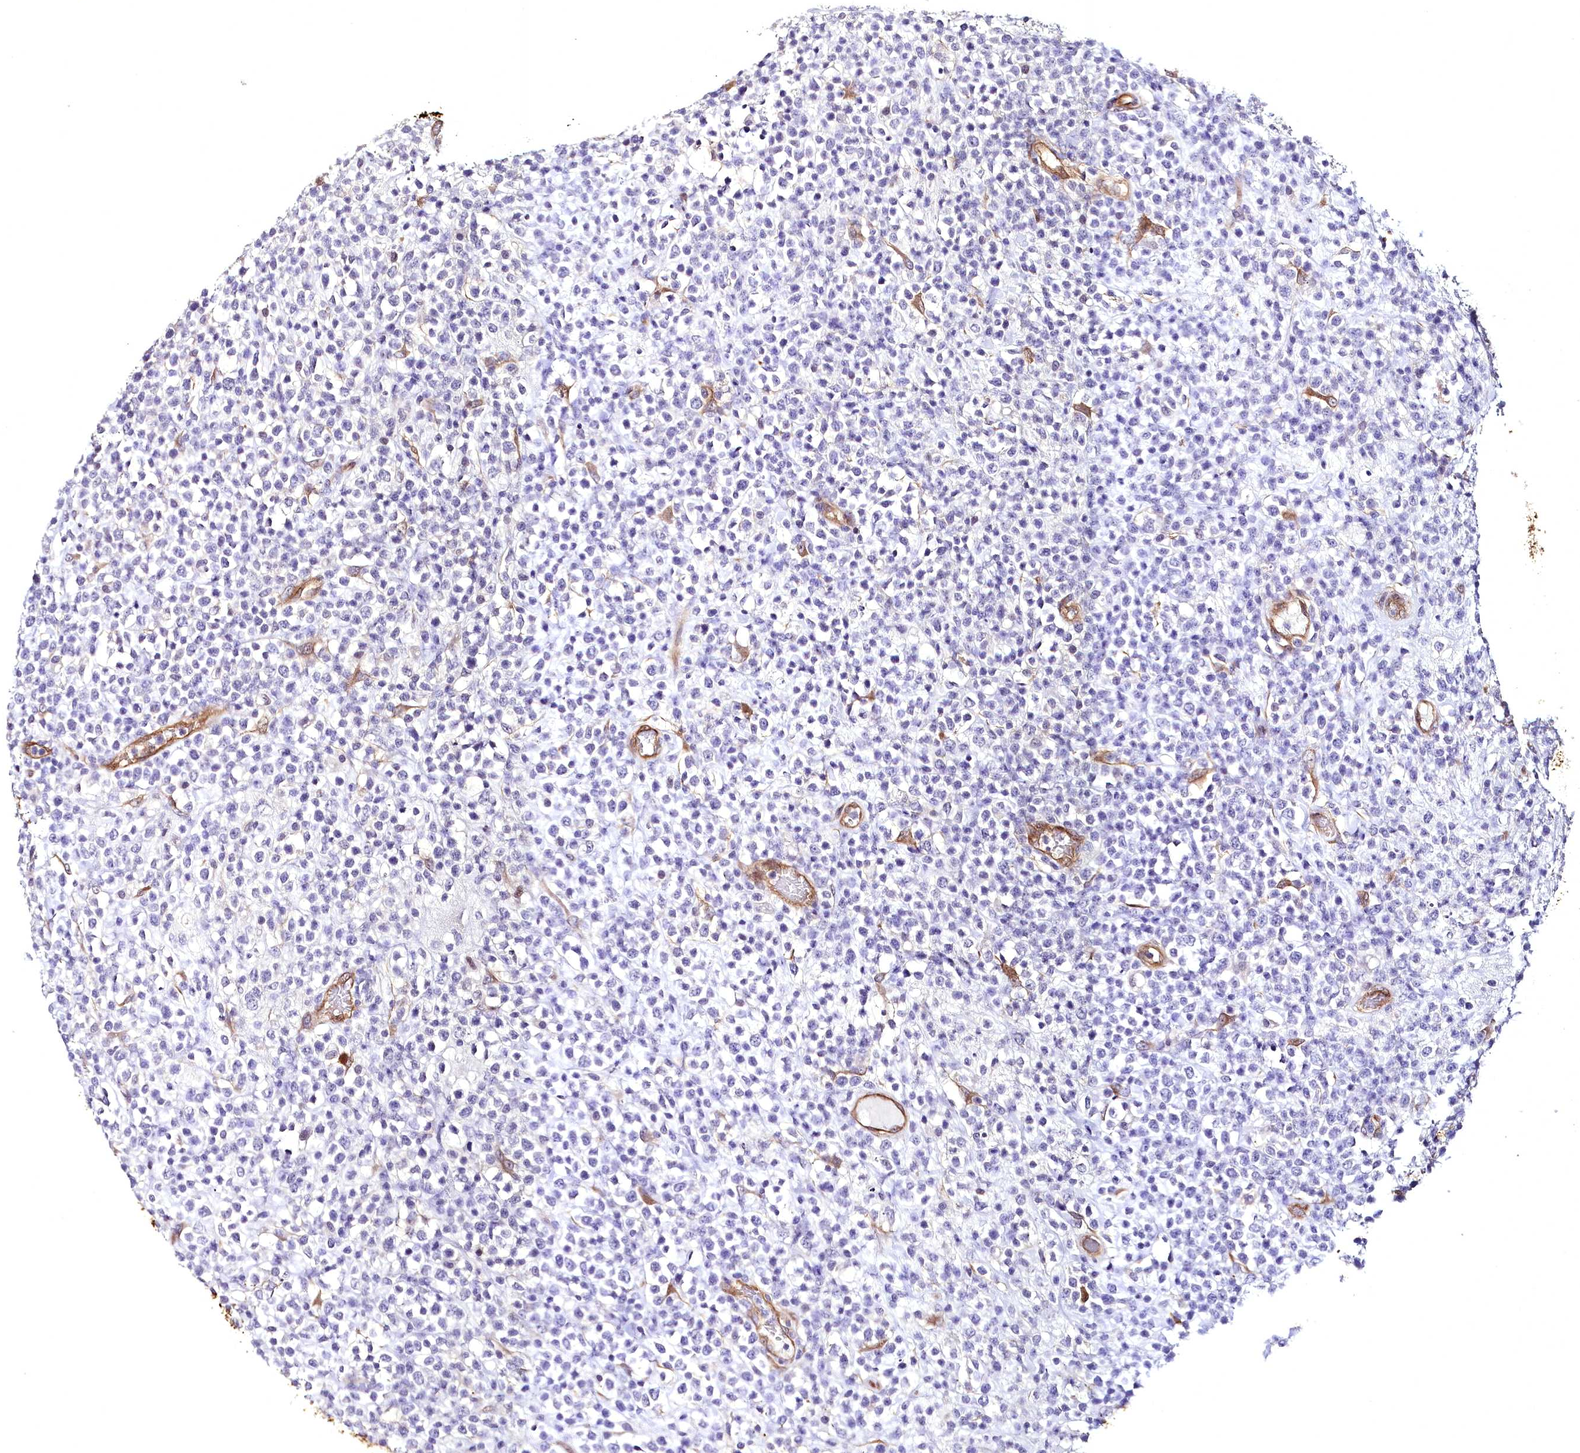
{"staining": {"intensity": "negative", "quantity": "none", "location": "none"}, "tissue": "lymphoma", "cell_type": "Tumor cells", "image_type": "cancer", "snomed": [{"axis": "morphology", "description": "Malignant lymphoma, non-Hodgkin's type, High grade"}, {"axis": "topography", "description": "Colon"}], "caption": "Immunohistochemistry (IHC) photomicrograph of human lymphoma stained for a protein (brown), which demonstrates no positivity in tumor cells. (Stains: DAB immunohistochemistry with hematoxylin counter stain, Microscopy: brightfield microscopy at high magnification).", "gene": "STXBP1", "patient": {"sex": "female", "age": 53}}